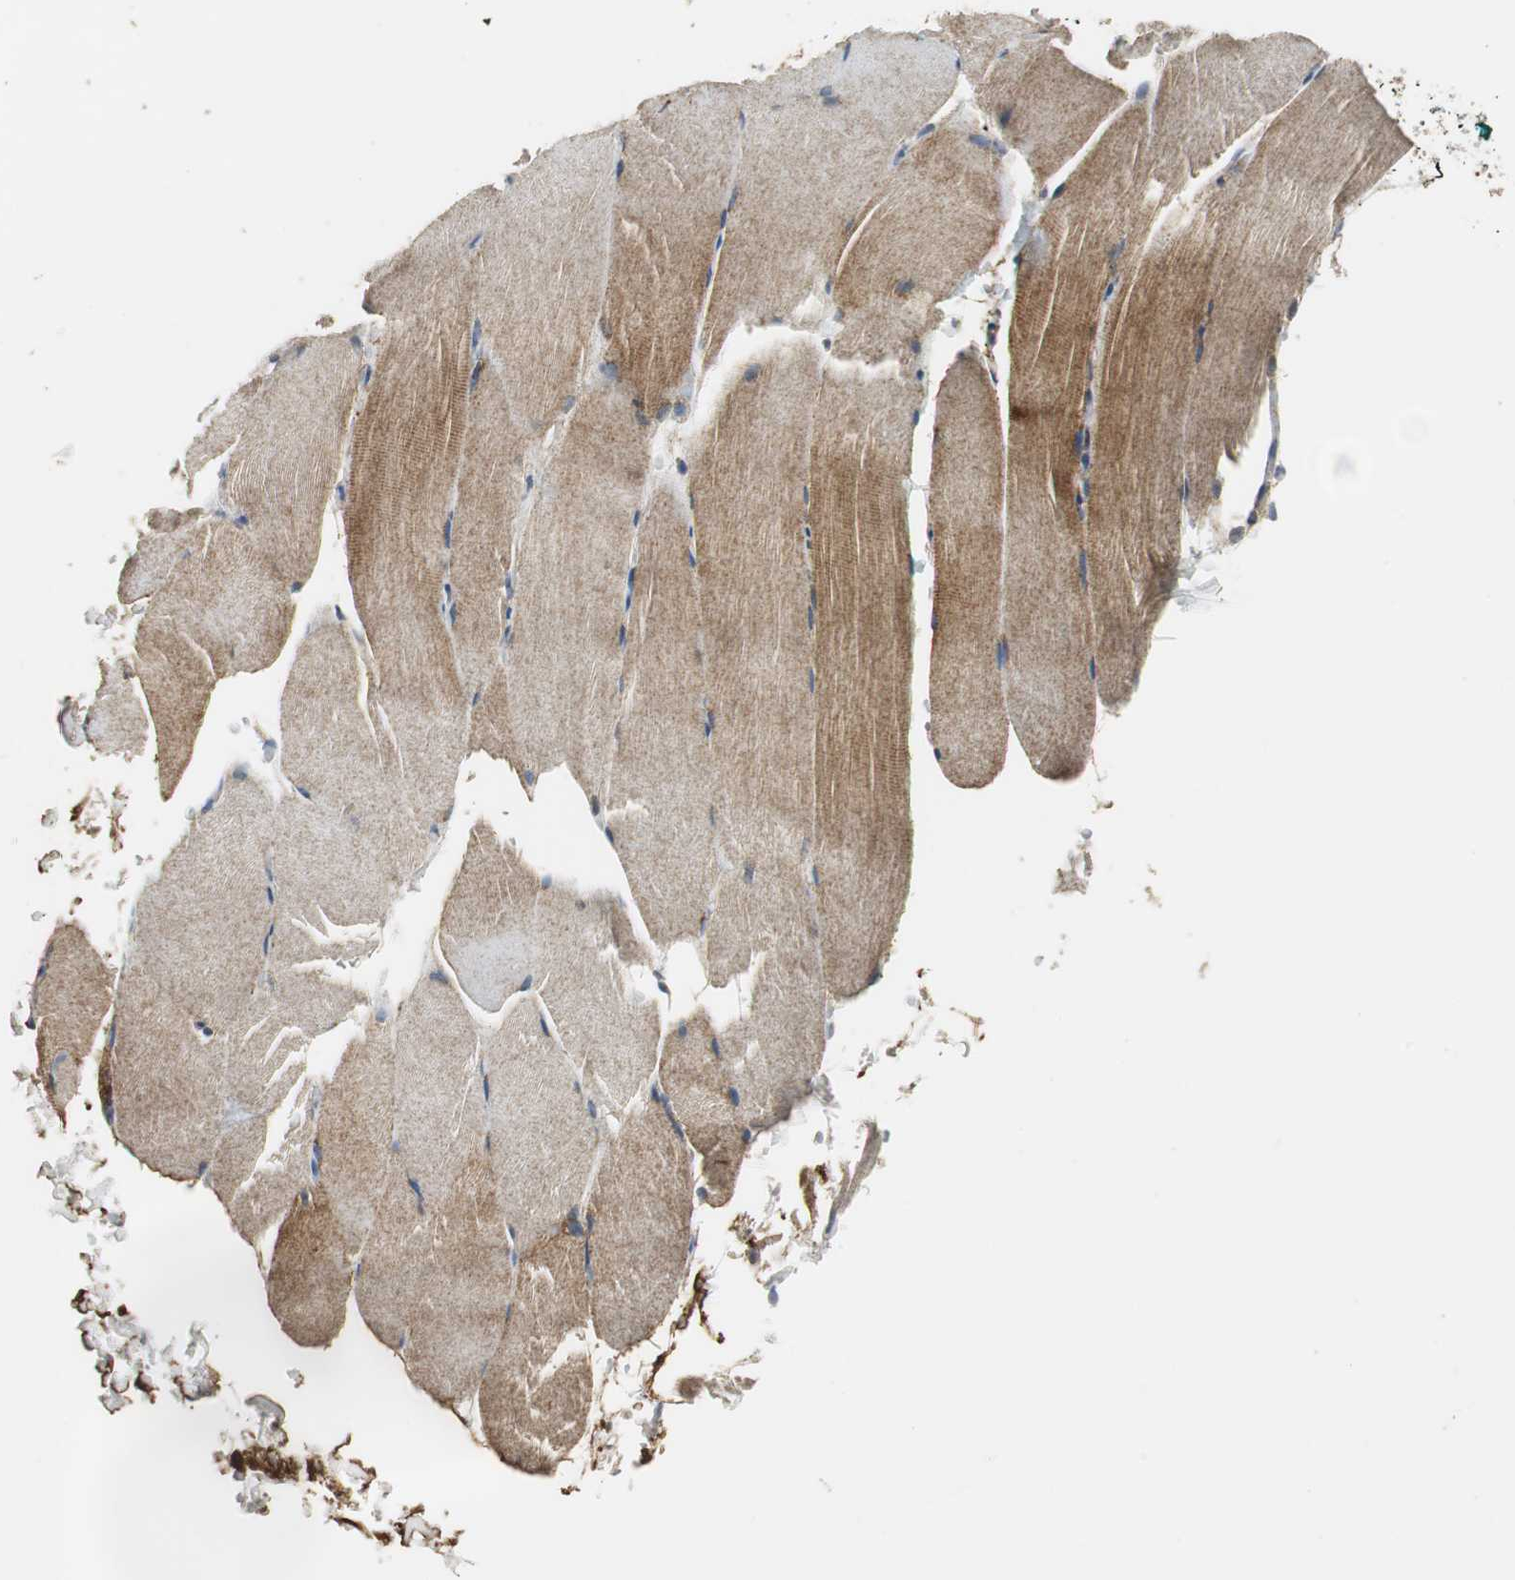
{"staining": {"intensity": "weak", "quantity": "25%-75%", "location": "cytoplasmic/membranous"}, "tissue": "skeletal muscle", "cell_type": "Myocytes", "image_type": "normal", "snomed": [{"axis": "morphology", "description": "Normal tissue, NOS"}, {"axis": "topography", "description": "Skeletal muscle"}, {"axis": "topography", "description": "Parathyroid gland"}], "caption": "IHC (DAB) staining of unremarkable human skeletal muscle demonstrates weak cytoplasmic/membranous protein expression in approximately 25%-75% of myocytes. (brown staining indicates protein expression, while blue staining denotes nuclei).", "gene": "DNAJB4", "patient": {"sex": "female", "age": 37}}